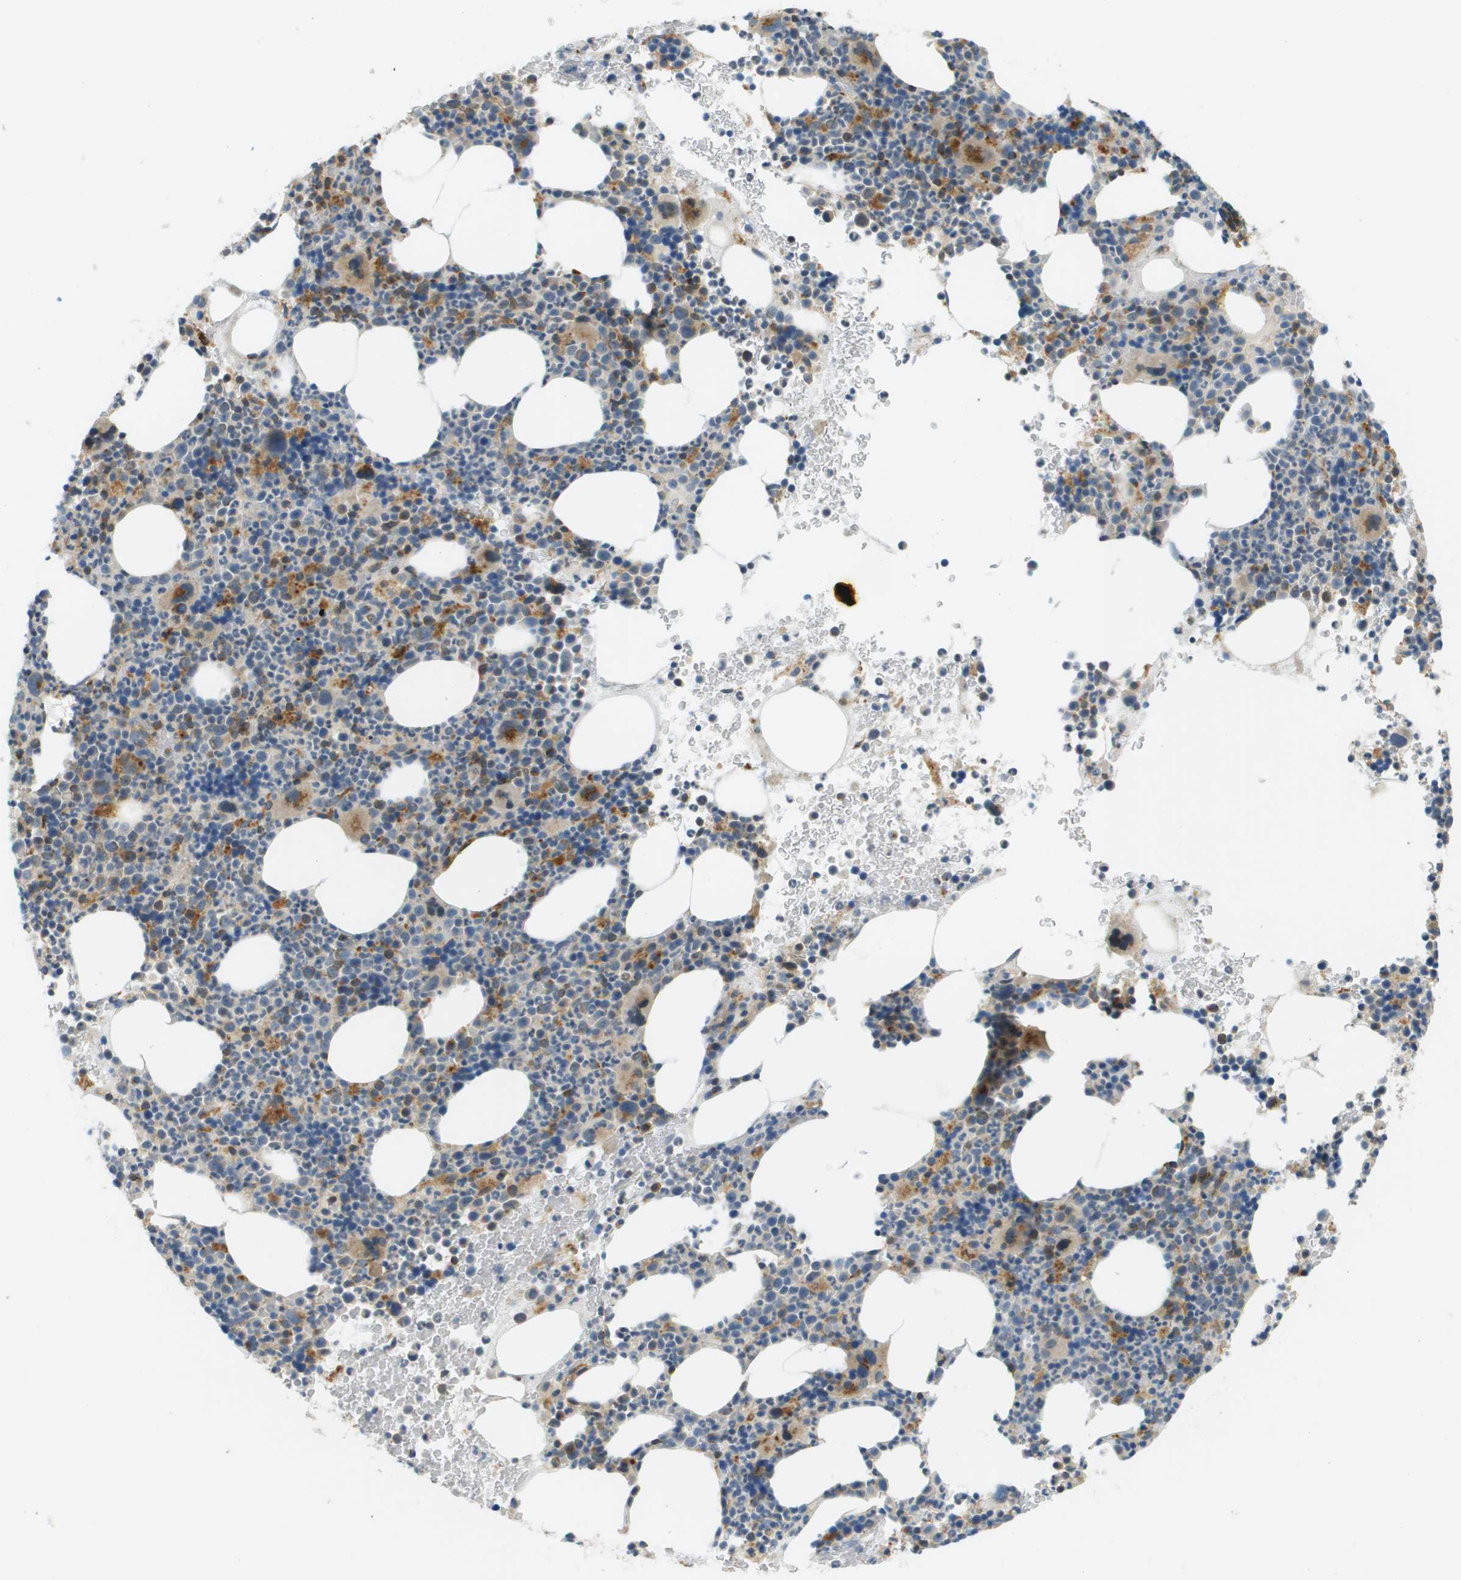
{"staining": {"intensity": "moderate", "quantity": "25%-75%", "location": "cytoplasmic/membranous"}, "tissue": "bone marrow", "cell_type": "Hematopoietic cells", "image_type": "normal", "snomed": [{"axis": "morphology", "description": "Normal tissue, NOS"}, {"axis": "morphology", "description": "Inflammation, NOS"}, {"axis": "topography", "description": "Bone marrow"}], "caption": "Bone marrow stained with DAB immunohistochemistry demonstrates medium levels of moderate cytoplasmic/membranous staining in approximately 25%-75% of hematopoietic cells.", "gene": "PLBD2", "patient": {"sex": "male", "age": 73}}